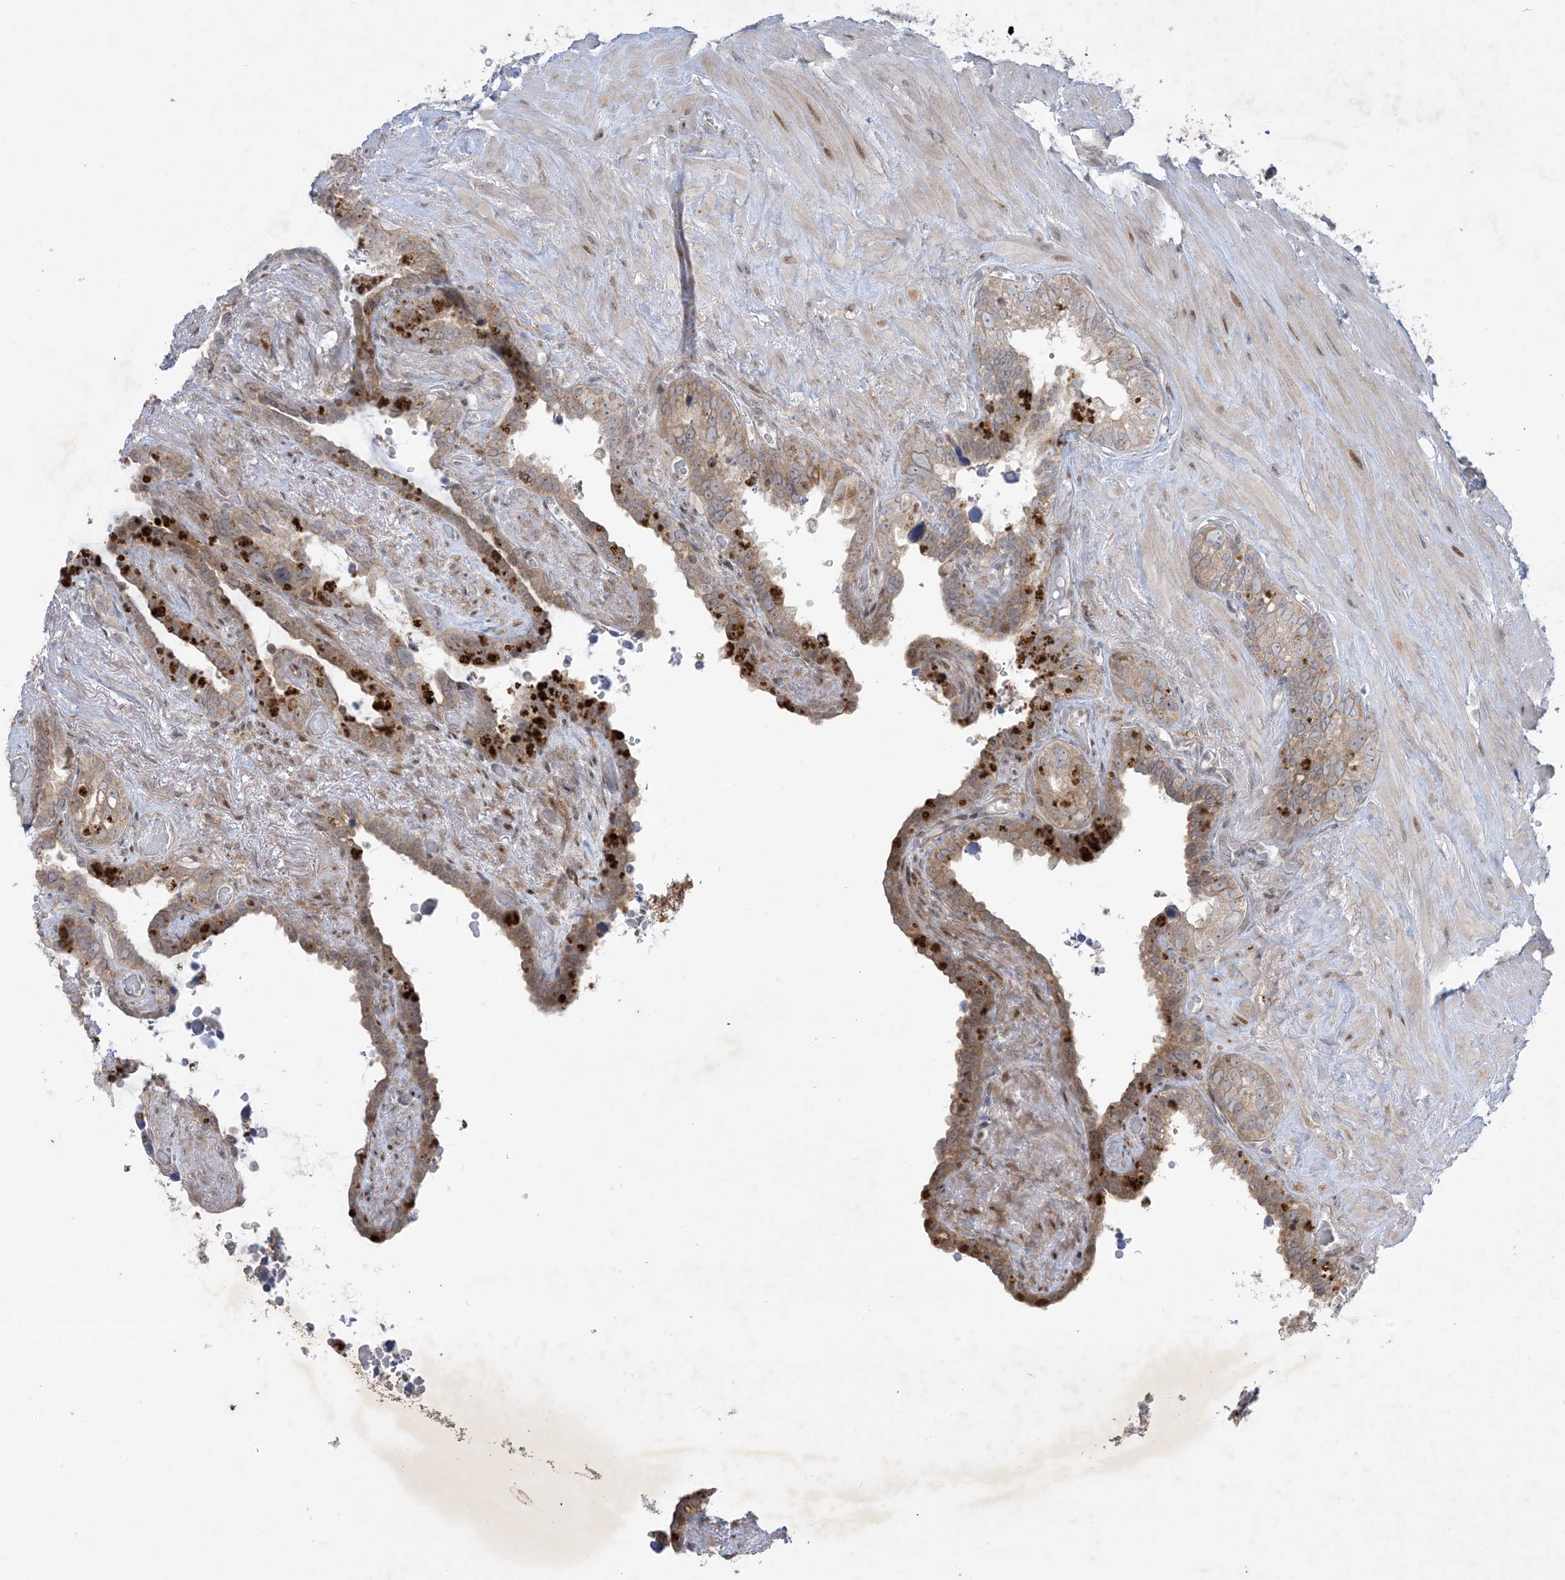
{"staining": {"intensity": "moderate", "quantity": "<25%", "location": "cytoplasmic/membranous"}, "tissue": "seminal vesicle", "cell_type": "Glandular cells", "image_type": "normal", "snomed": [{"axis": "morphology", "description": "Normal tissue, NOS"}, {"axis": "topography", "description": "Seminal veicle"}], "caption": "Seminal vesicle stained with a brown dye shows moderate cytoplasmic/membranous positive positivity in approximately <25% of glandular cells.", "gene": "SOGA3", "patient": {"sex": "male", "age": 80}}